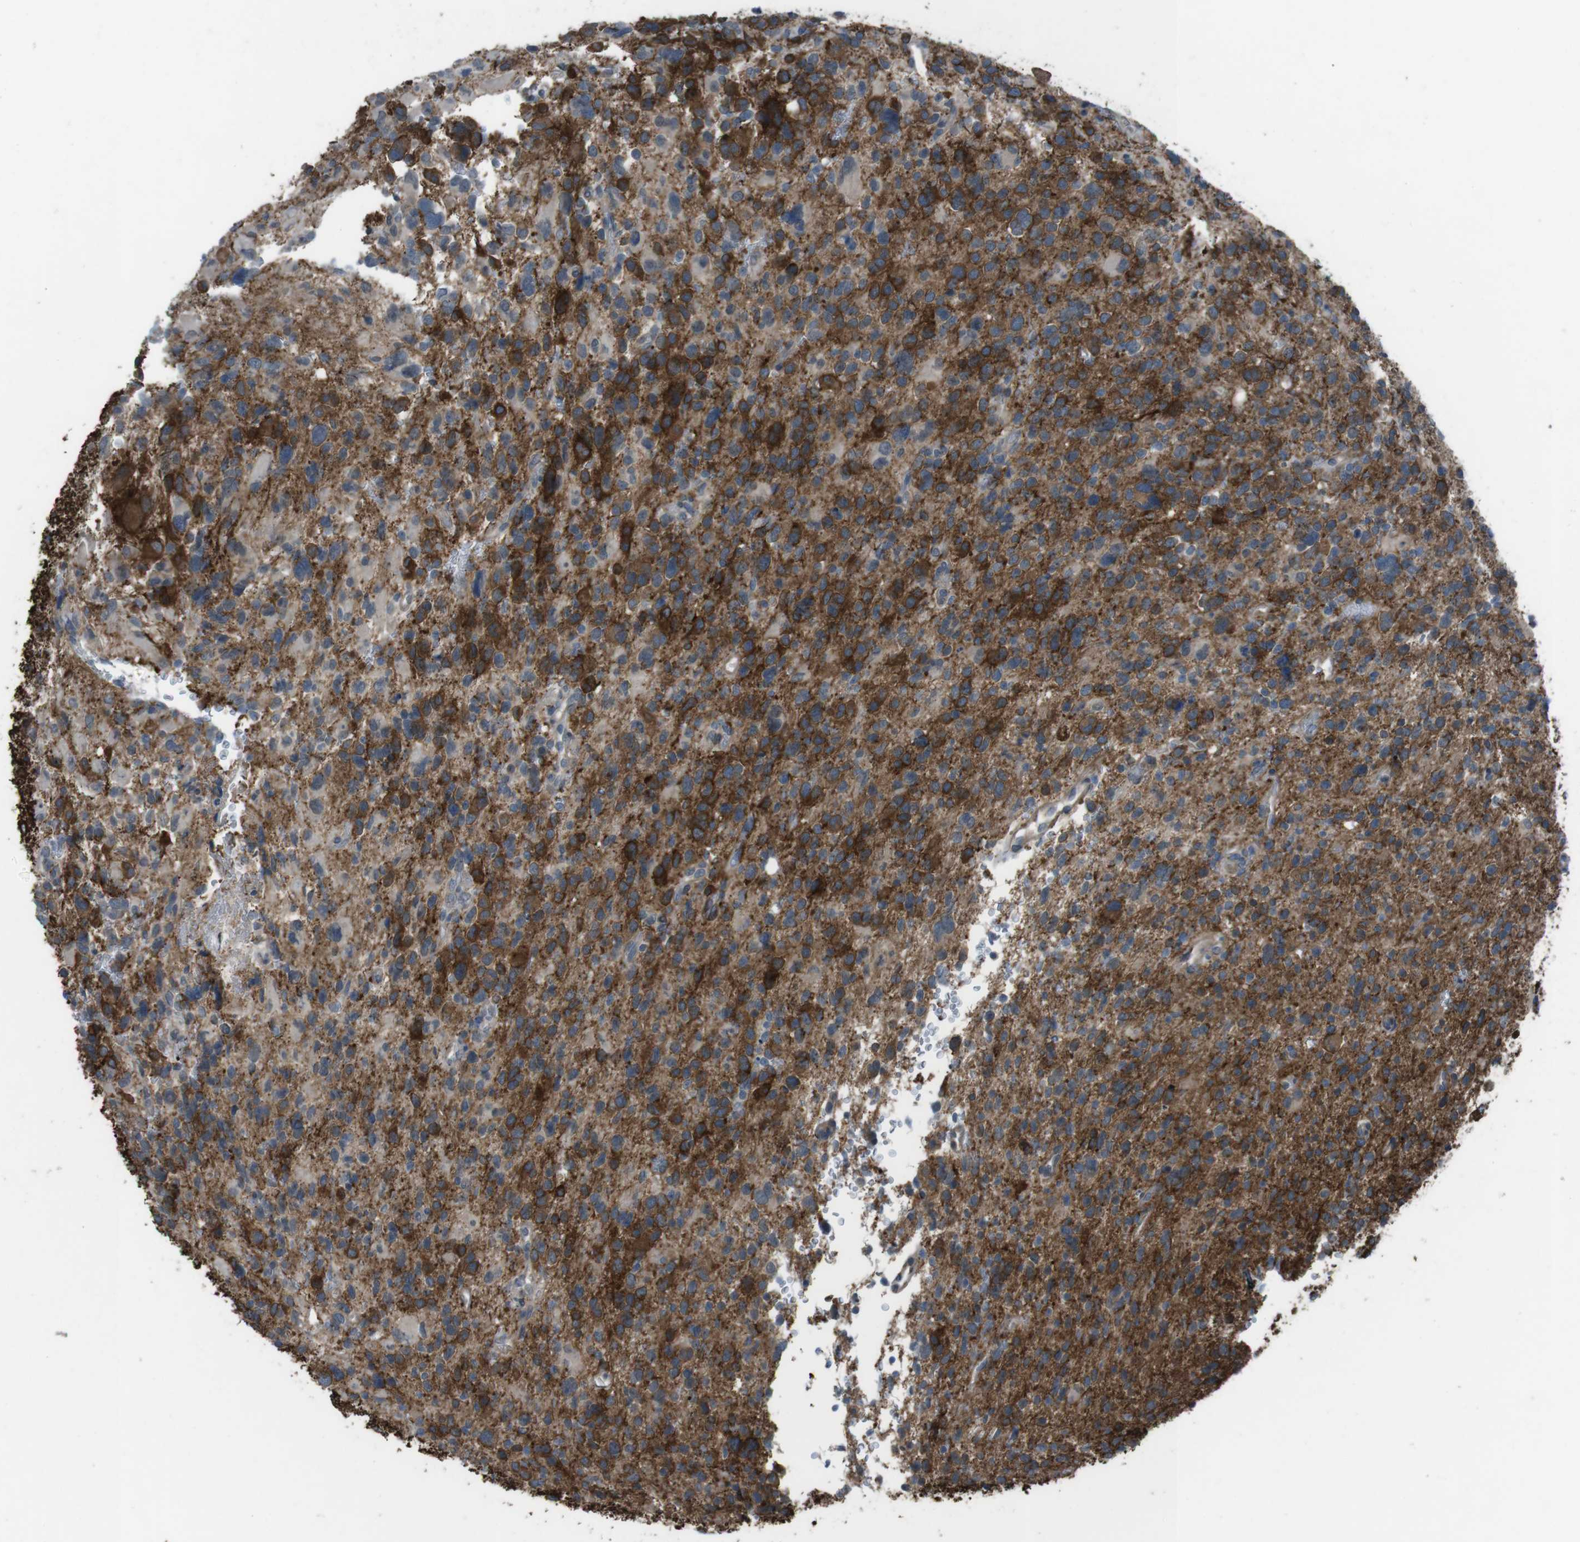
{"staining": {"intensity": "strong", "quantity": "25%-75%", "location": "cytoplasmic/membranous"}, "tissue": "glioma", "cell_type": "Tumor cells", "image_type": "cancer", "snomed": [{"axis": "morphology", "description": "Glioma, malignant, High grade"}, {"axis": "topography", "description": "Brain"}], "caption": "This is an image of immunohistochemistry (IHC) staining of glioma, which shows strong staining in the cytoplasmic/membranous of tumor cells.", "gene": "ANK2", "patient": {"sex": "male", "age": 48}}